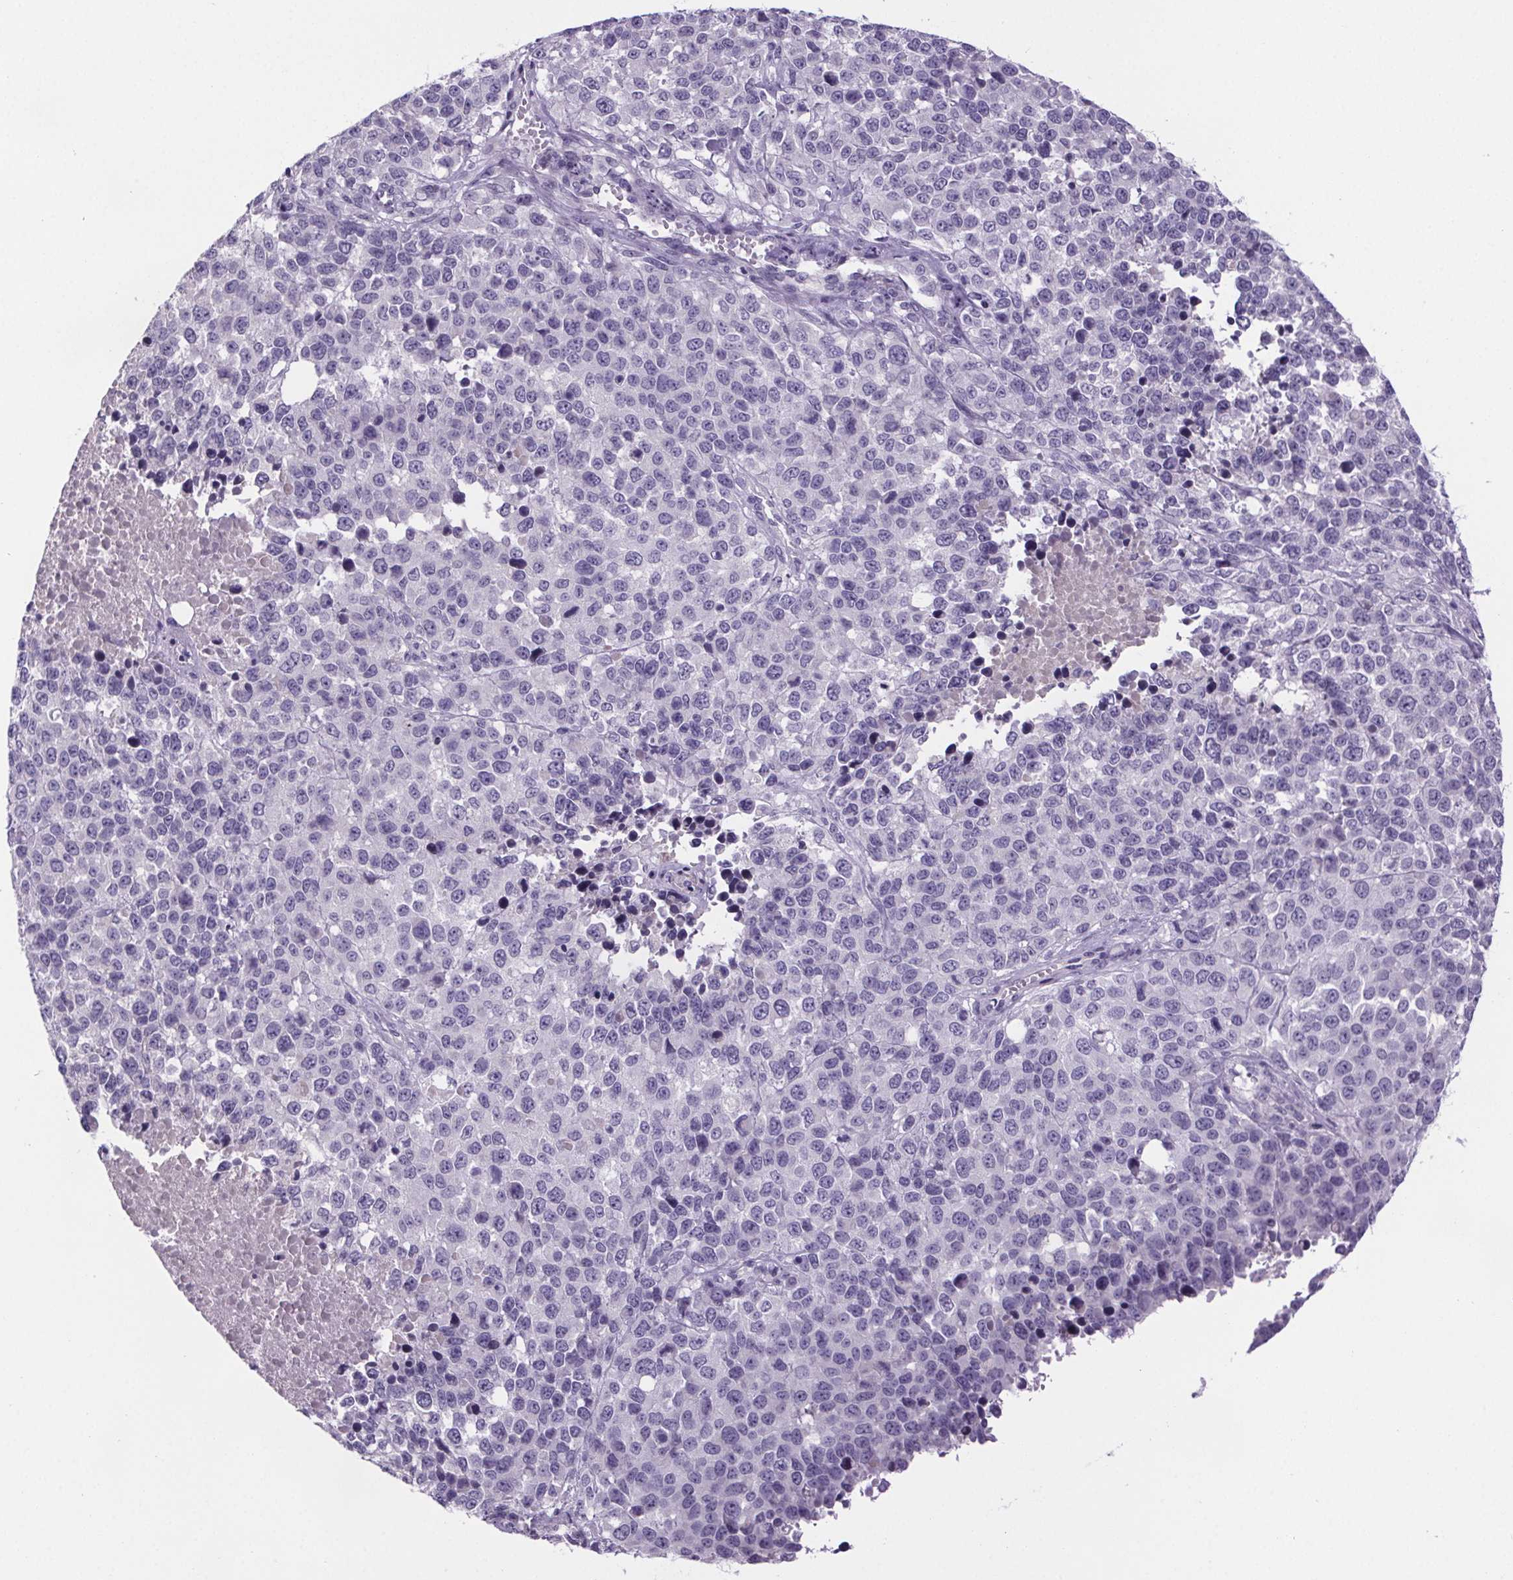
{"staining": {"intensity": "negative", "quantity": "none", "location": "none"}, "tissue": "melanoma", "cell_type": "Tumor cells", "image_type": "cancer", "snomed": [{"axis": "morphology", "description": "Malignant melanoma, Metastatic site"}, {"axis": "topography", "description": "Skin"}], "caption": "Photomicrograph shows no significant protein expression in tumor cells of malignant melanoma (metastatic site).", "gene": "CUBN", "patient": {"sex": "male", "age": 84}}